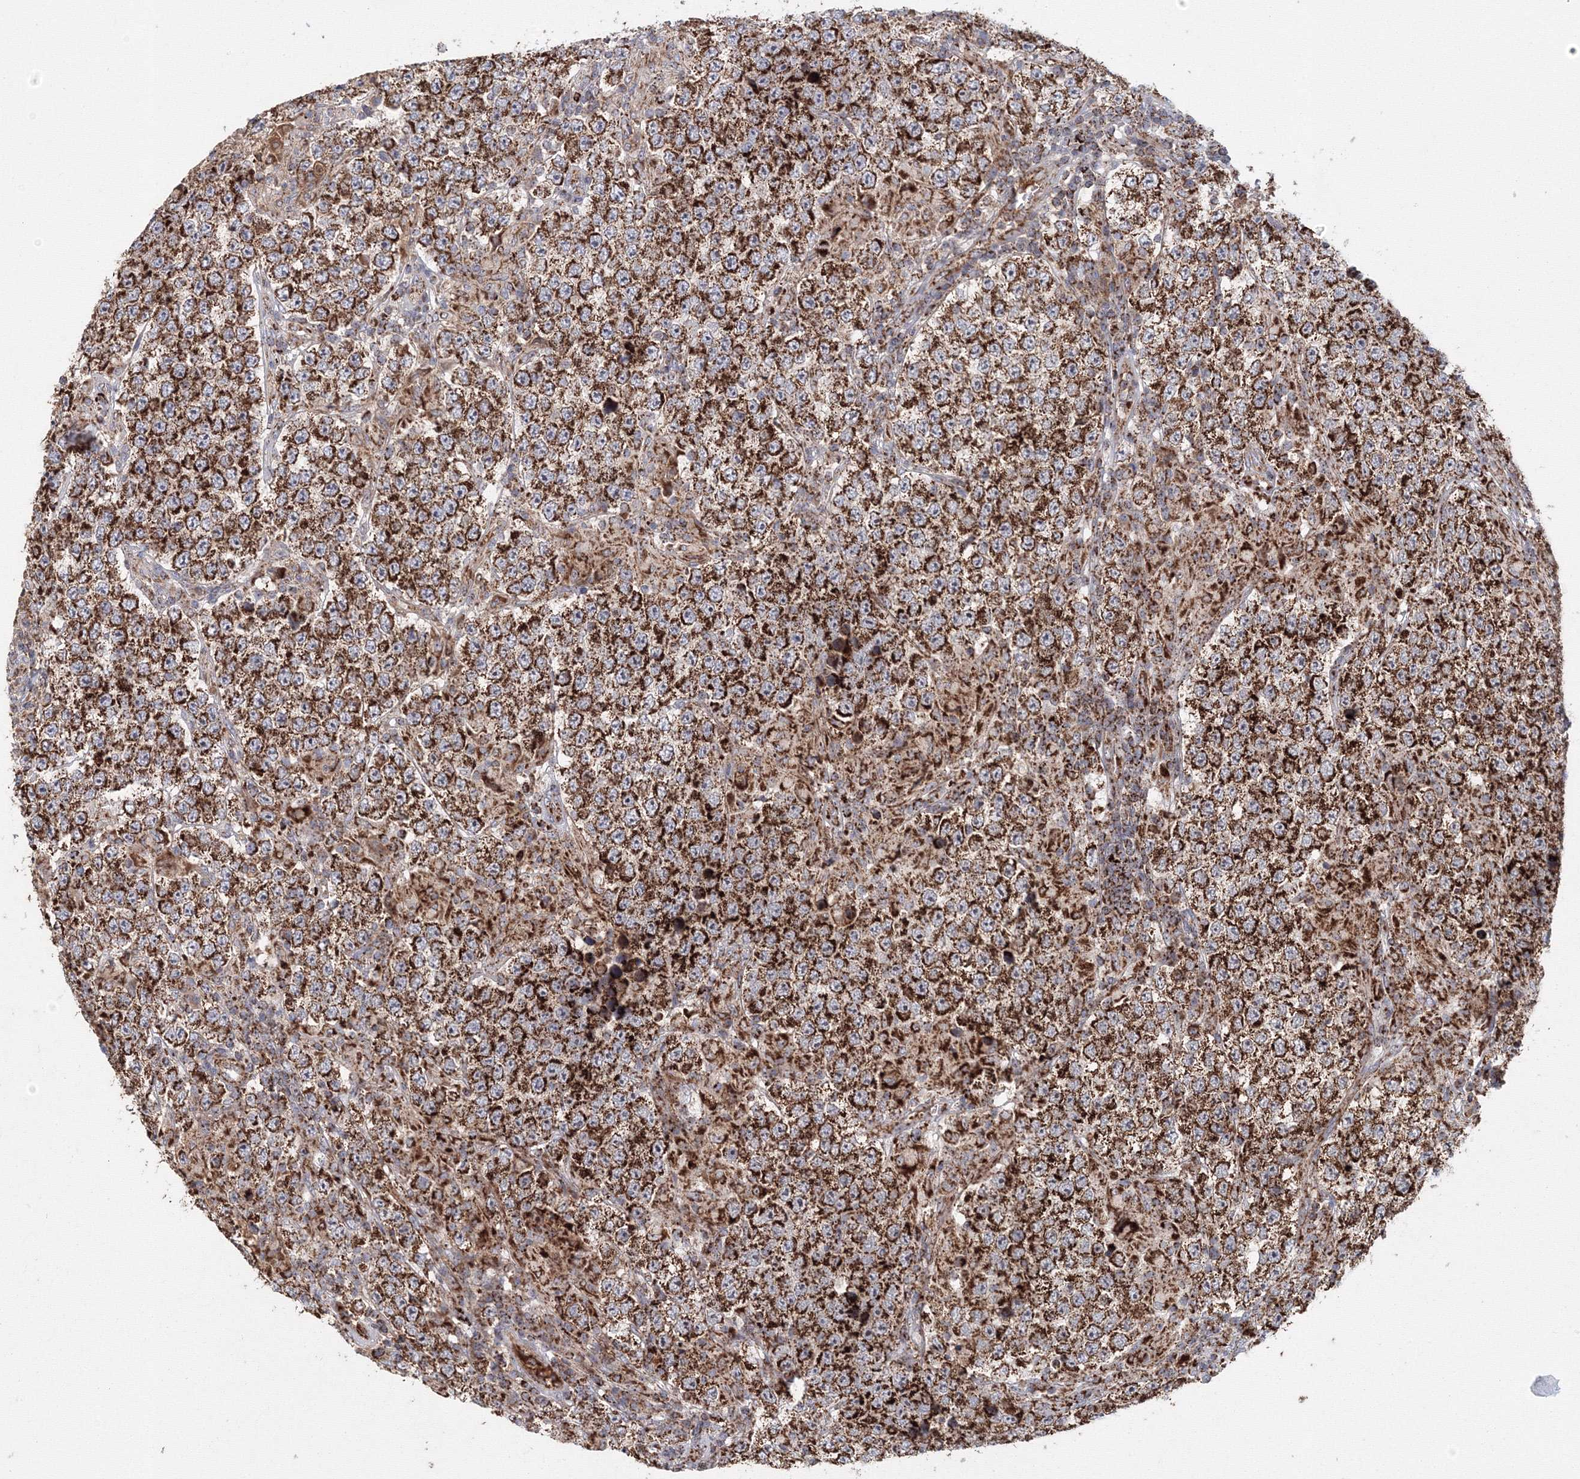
{"staining": {"intensity": "strong", "quantity": ">75%", "location": "cytoplasmic/membranous"}, "tissue": "testis cancer", "cell_type": "Tumor cells", "image_type": "cancer", "snomed": [{"axis": "morphology", "description": "Normal tissue, NOS"}, {"axis": "morphology", "description": "Urothelial carcinoma, High grade"}, {"axis": "morphology", "description": "Seminoma, NOS"}, {"axis": "morphology", "description": "Carcinoma, Embryonal, NOS"}, {"axis": "topography", "description": "Urinary bladder"}, {"axis": "topography", "description": "Testis"}], "caption": "Immunohistochemistry photomicrograph of embryonal carcinoma (testis) stained for a protein (brown), which reveals high levels of strong cytoplasmic/membranous staining in about >75% of tumor cells.", "gene": "GRPEL1", "patient": {"sex": "male", "age": 41}}